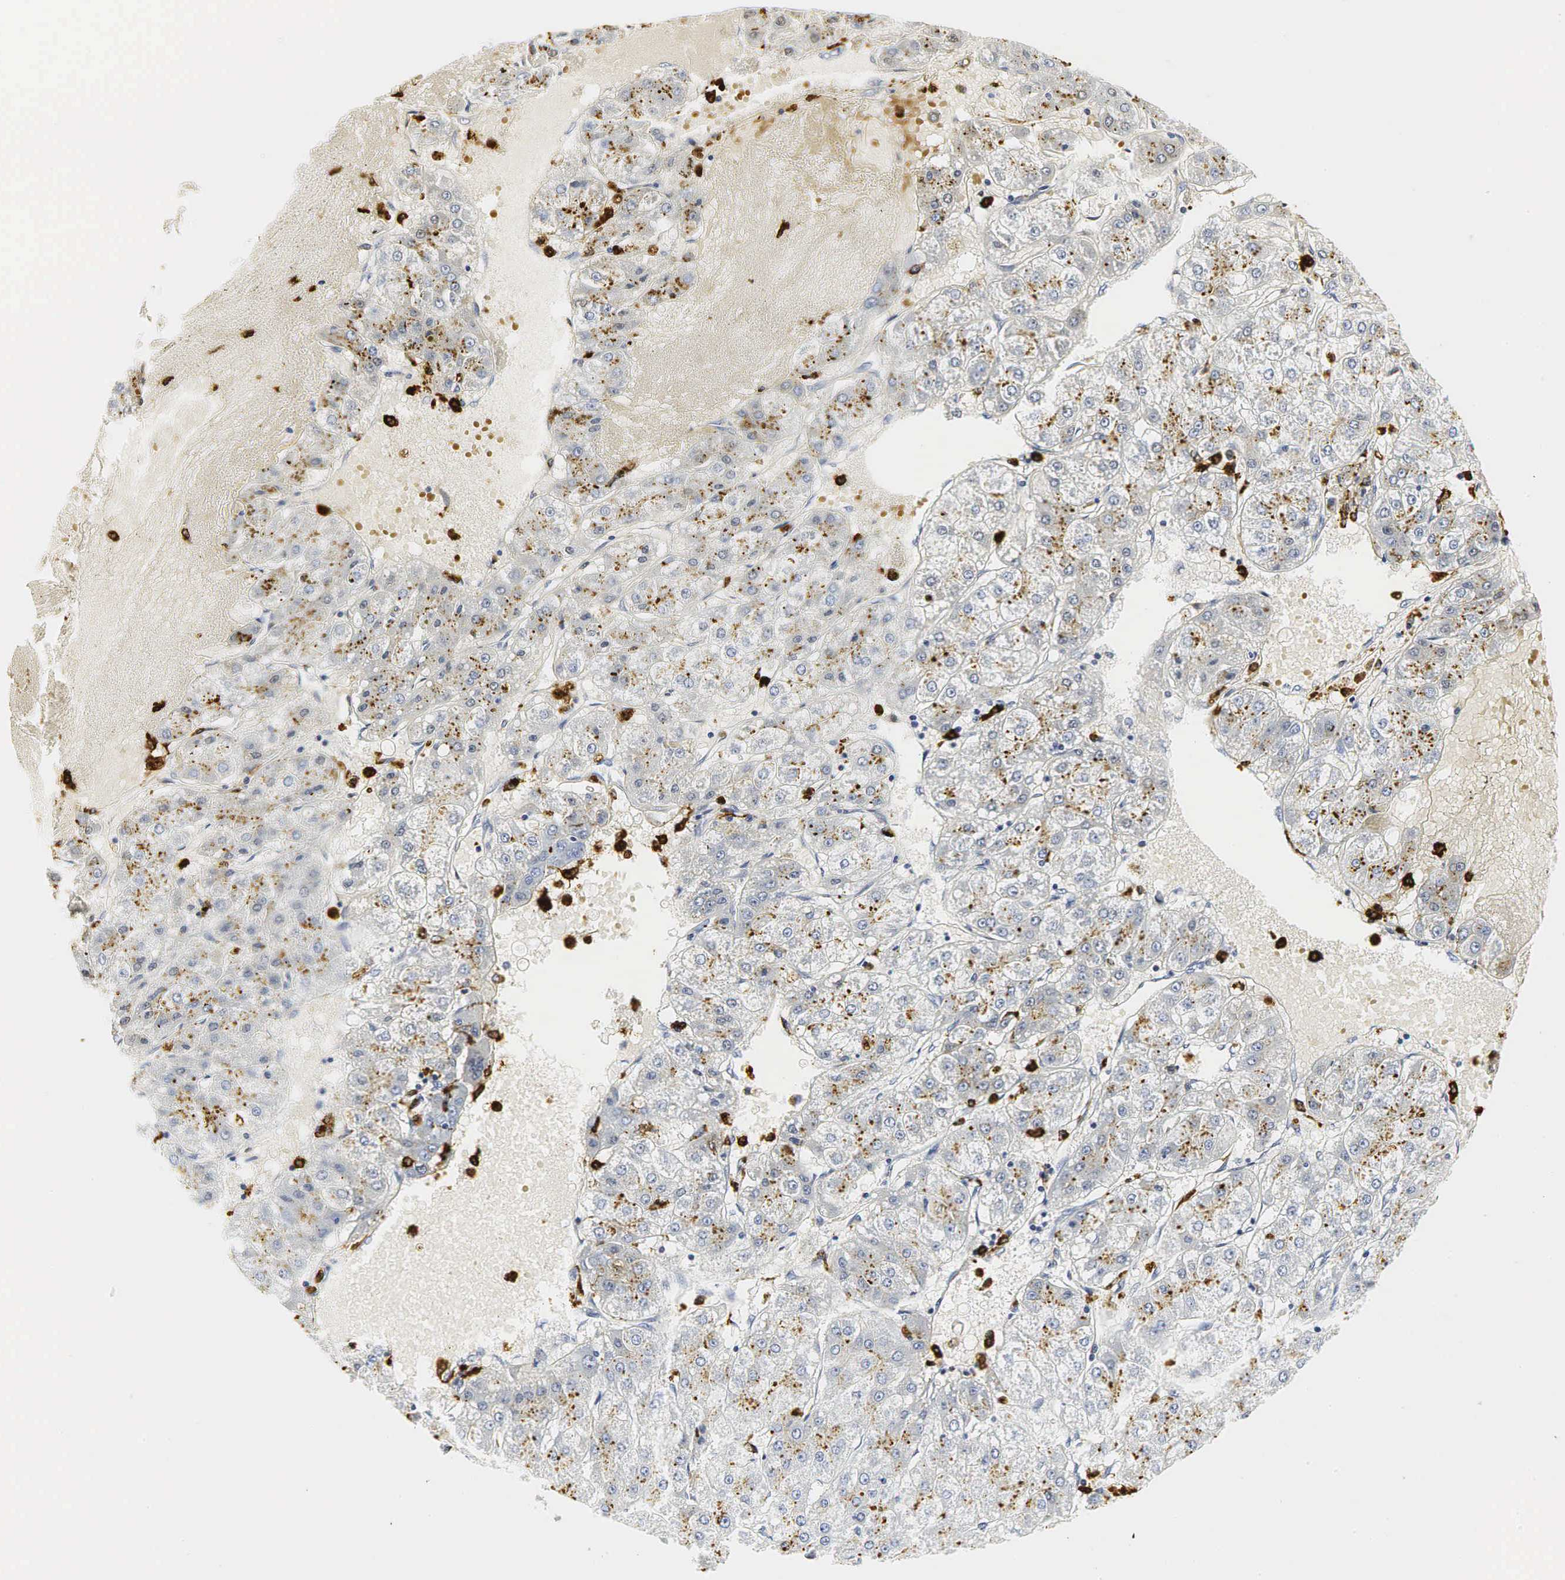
{"staining": {"intensity": "negative", "quantity": "none", "location": "none"}, "tissue": "liver cancer", "cell_type": "Tumor cells", "image_type": "cancer", "snomed": [{"axis": "morphology", "description": "Carcinoma, Hepatocellular, NOS"}, {"axis": "topography", "description": "Liver"}], "caption": "Immunohistochemistry (IHC) image of human liver cancer (hepatocellular carcinoma) stained for a protein (brown), which reveals no positivity in tumor cells. (Stains: DAB (3,3'-diaminobenzidine) immunohistochemistry with hematoxylin counter stain, Microscopy: brightfield microscopy at high magnification).", "gene": "LYZ", "patient": {"sex": "female", "age": 52}}